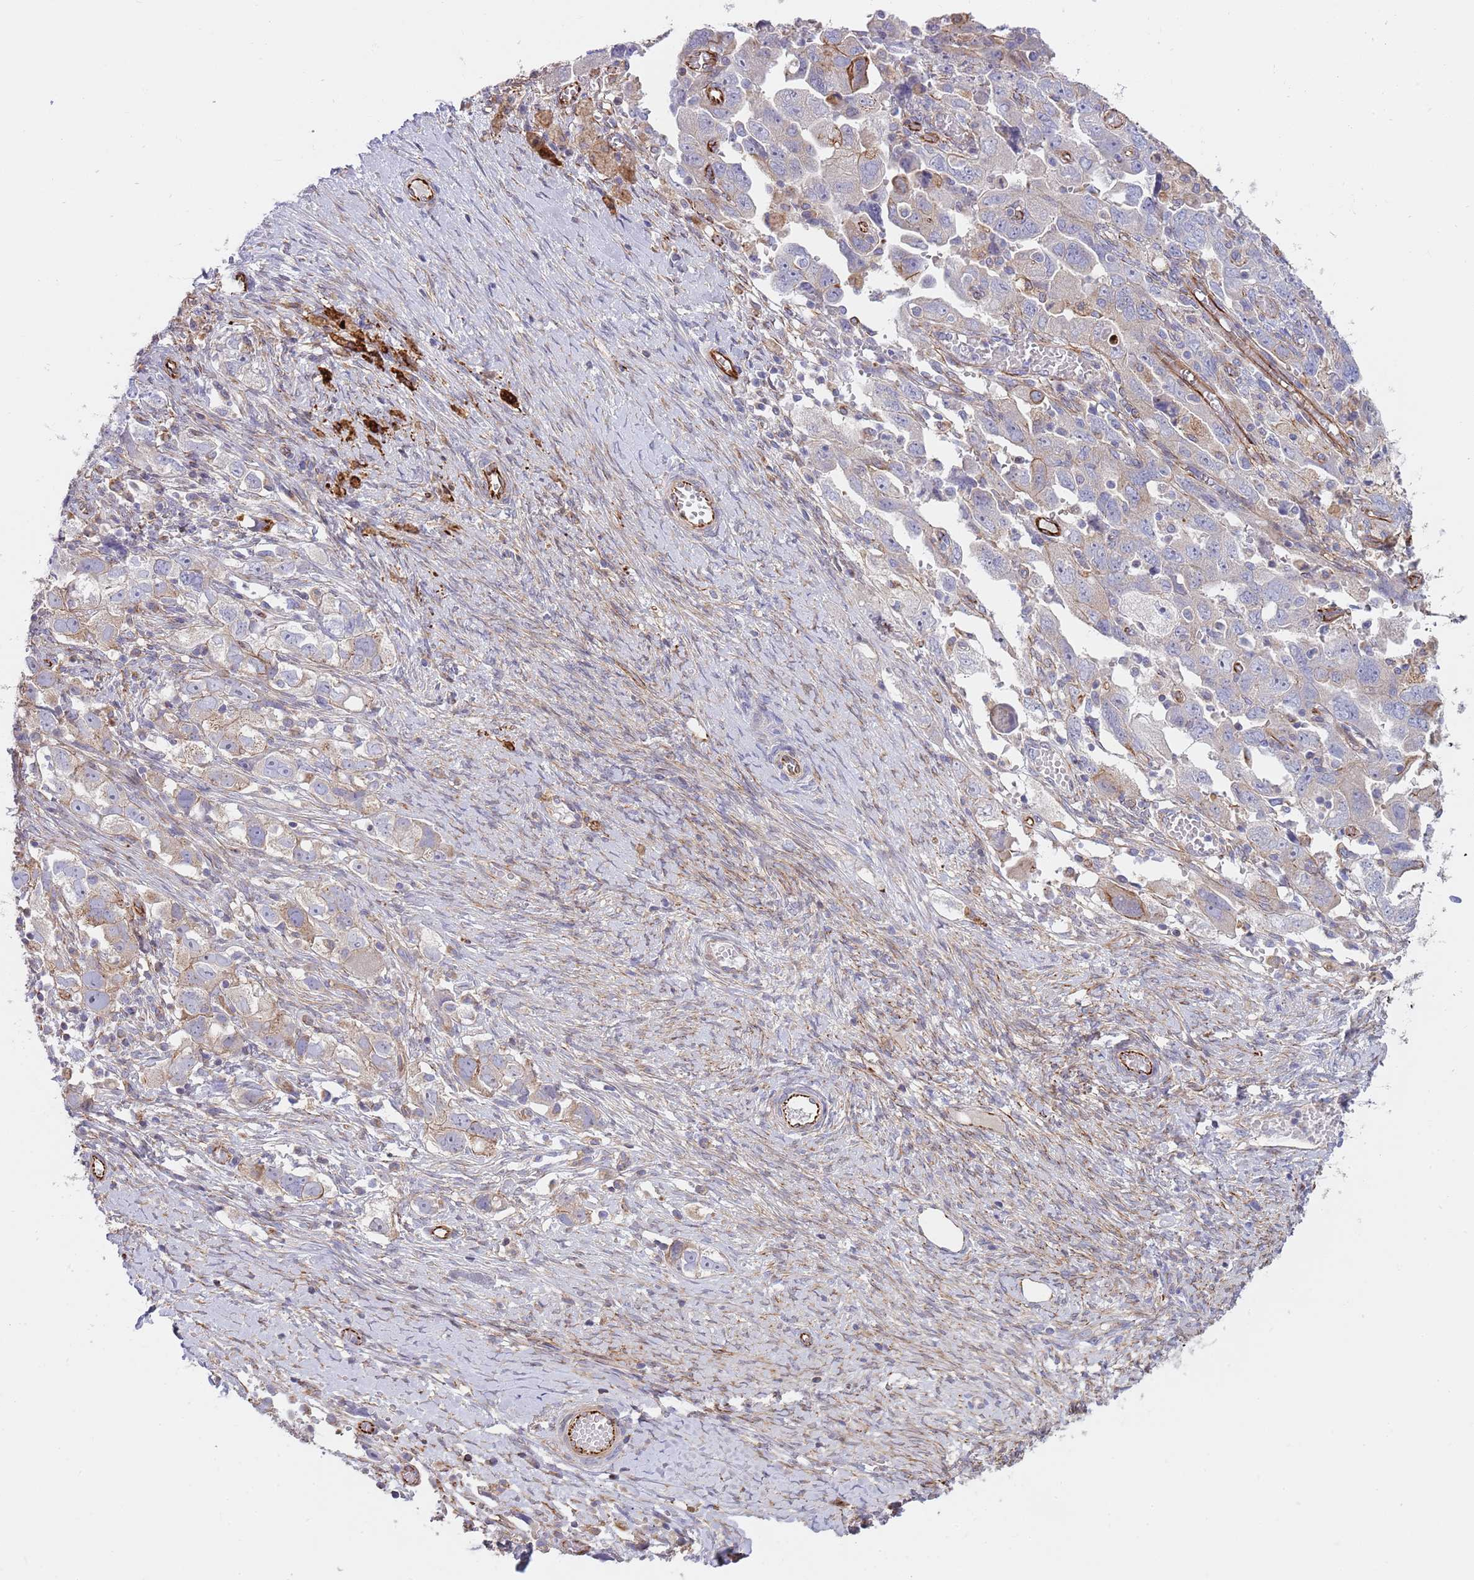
{"staining": {"intensity": "negative", "quantity": "none", "location": "none"}, "tissue": "ovarian cancer", "cell_type": "Tumor cells", "image_type": "cancer", "snomed": [{"axis": "morphology", "description": "Carcinoma, NOS"}, {"axis": "morphology", "description": "Cystadenocarcinoma, serous, NOS"}, {"axis": "topography", "description": "Ovary"}], "caption": "The photomicrograph shows no staining of tumor cells in ovarian cancer (carcinoma).", "gene": "MOGAT1", "patient": {"sex": "female", "age": 69}}